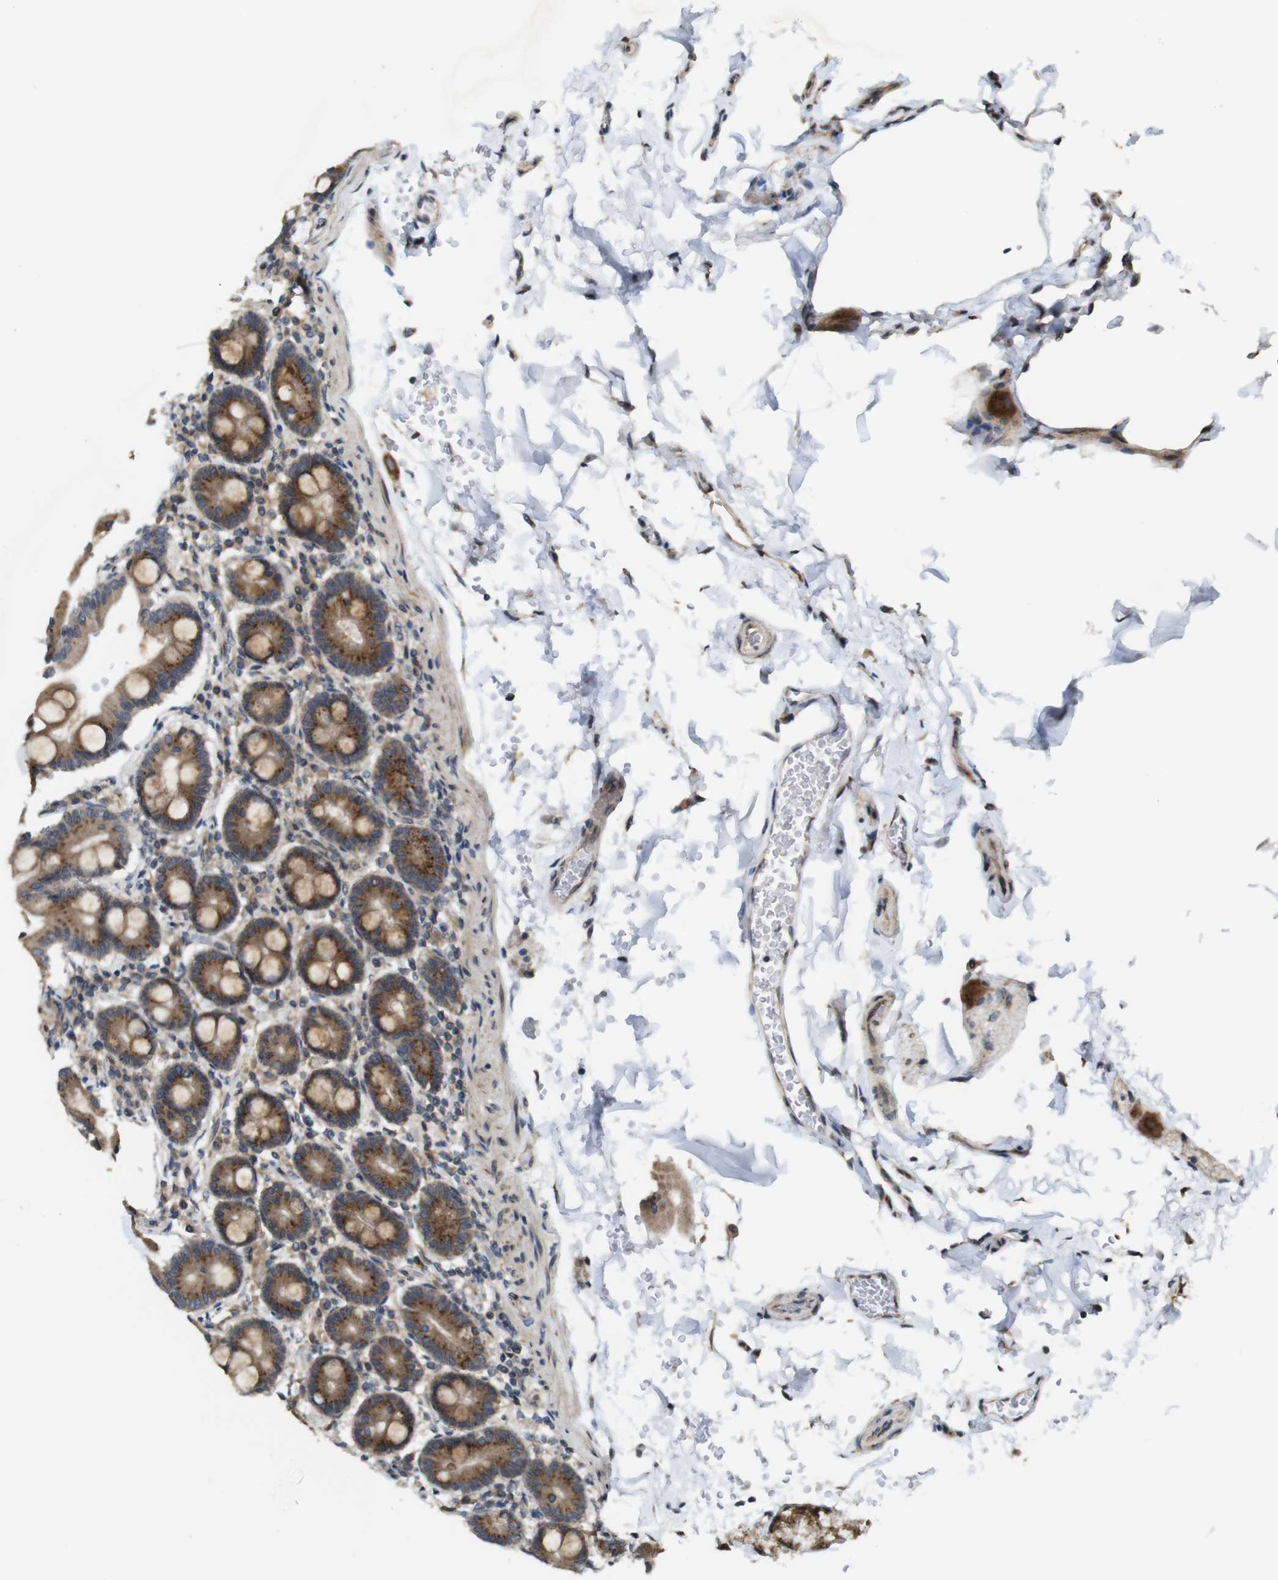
{"staining": {"intensity": "moderate", "quantity": ">75%", "location": "cytoplasmic/membranous"}, "tissue": "duodenum", "cell_type": "Glandular cells", "image_type": "normal", "snomed": [{"axis": "morphology", "description": "Normal tissue, NOS"}, {"axis": "topography", "description": "Duodenum"}], "caption": "A medium amount of moderate cytoplasmic/membranous expression is appreciated in approximately >75% of glandular cells in normal duodenum.", "gene": "EFCAB14", "patient": {"sex": "male", "age": 54}}